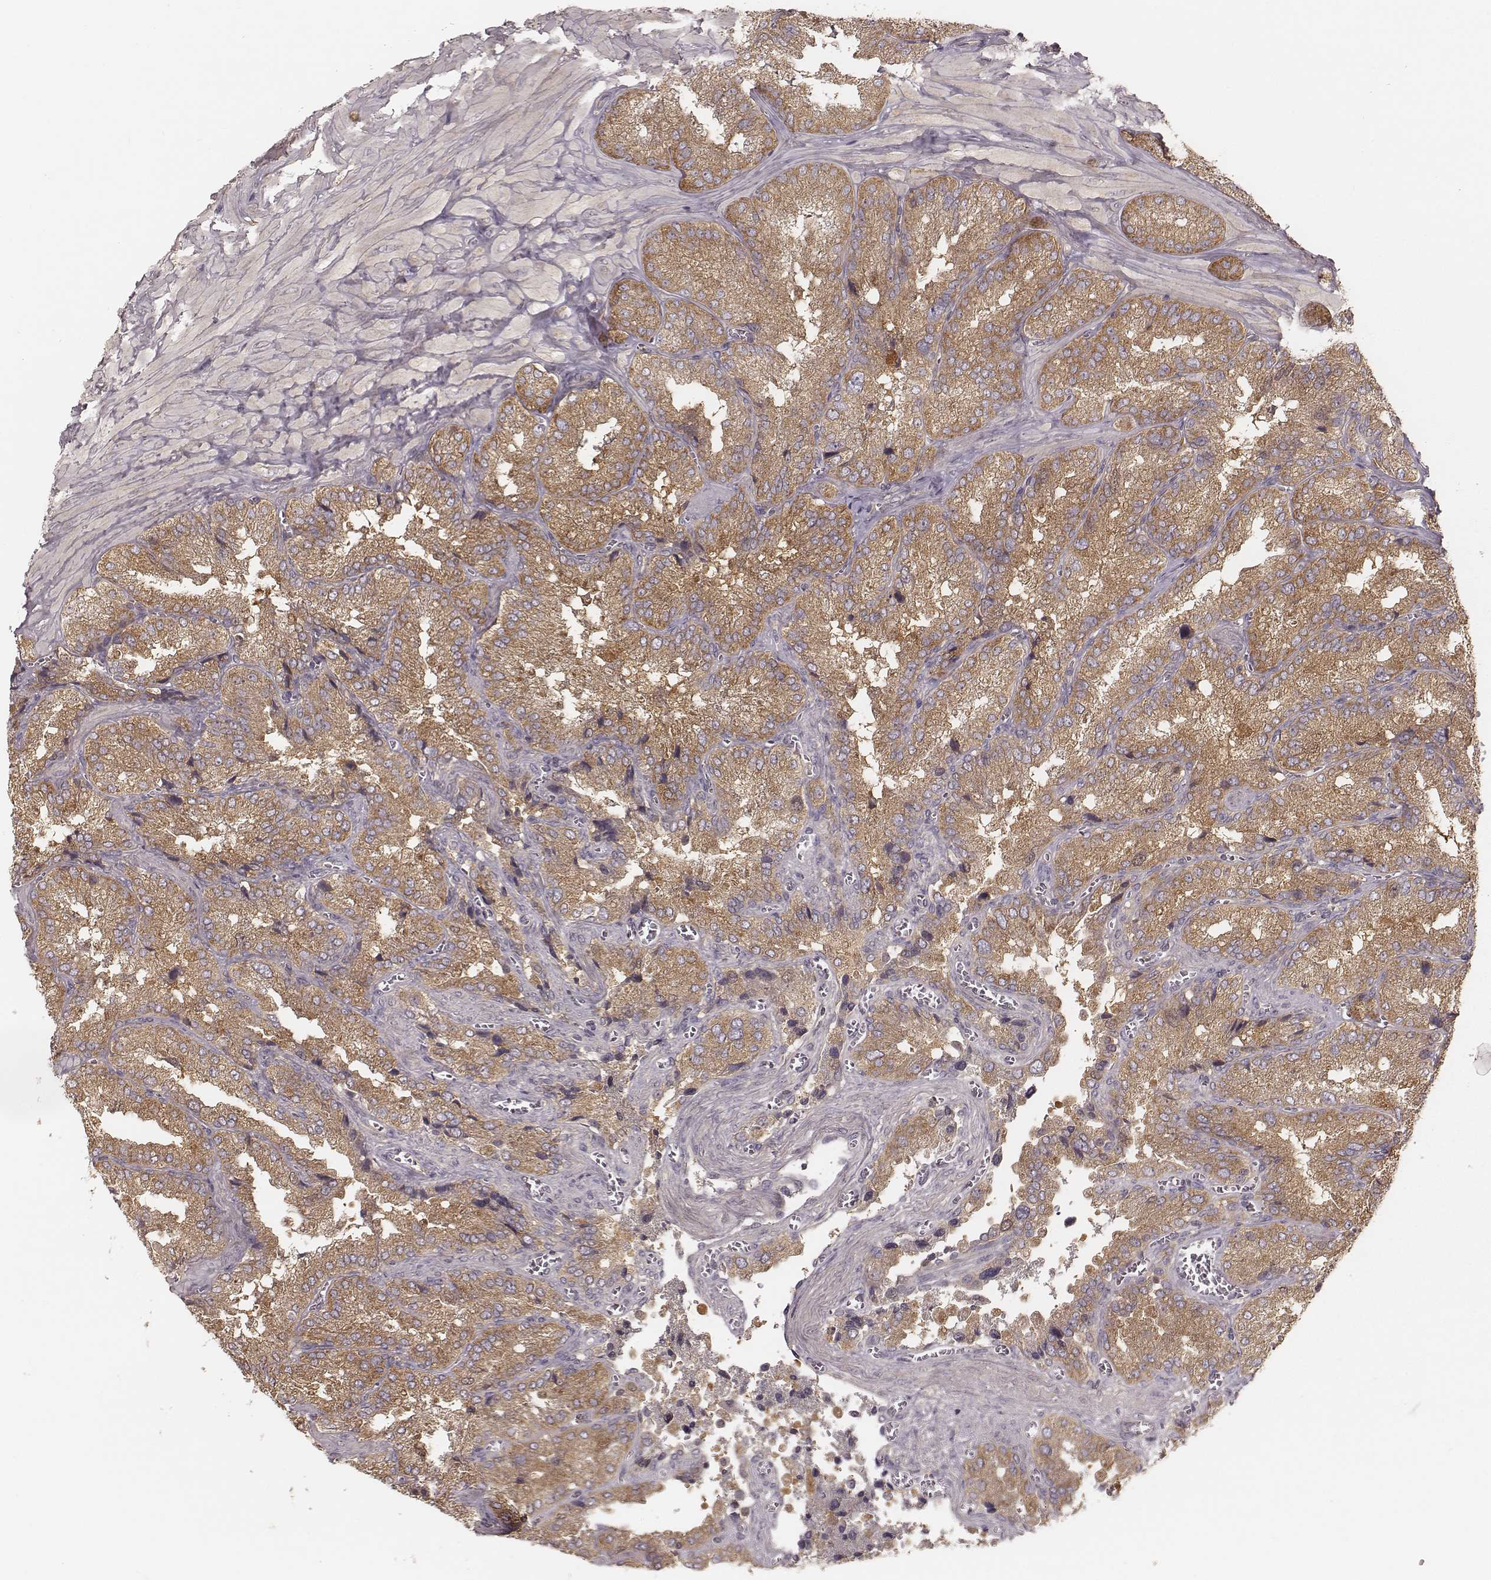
{"staining": {"intensity": "moderate", "quantity": ">75%", "location": "cytoplasmic/membranous"}, "tissue": "seminal vesicle", "cell_type": "Glandular cells", "image_type": "normal", "snomed": [{"axis": "morphology", "description": "Normal tissue, NOS"}, {"axis": "topography", "description": "Seminal veicle"}], "caption": "A high-resolution histopathology image shows IHC staining of benign seminal vesicle, which exhibits moderate cytoplasmic/membranous positivity in about >75% of glandular cells.", "gene": "CARS1", "patient": {"sex": "male", "age": 37}}